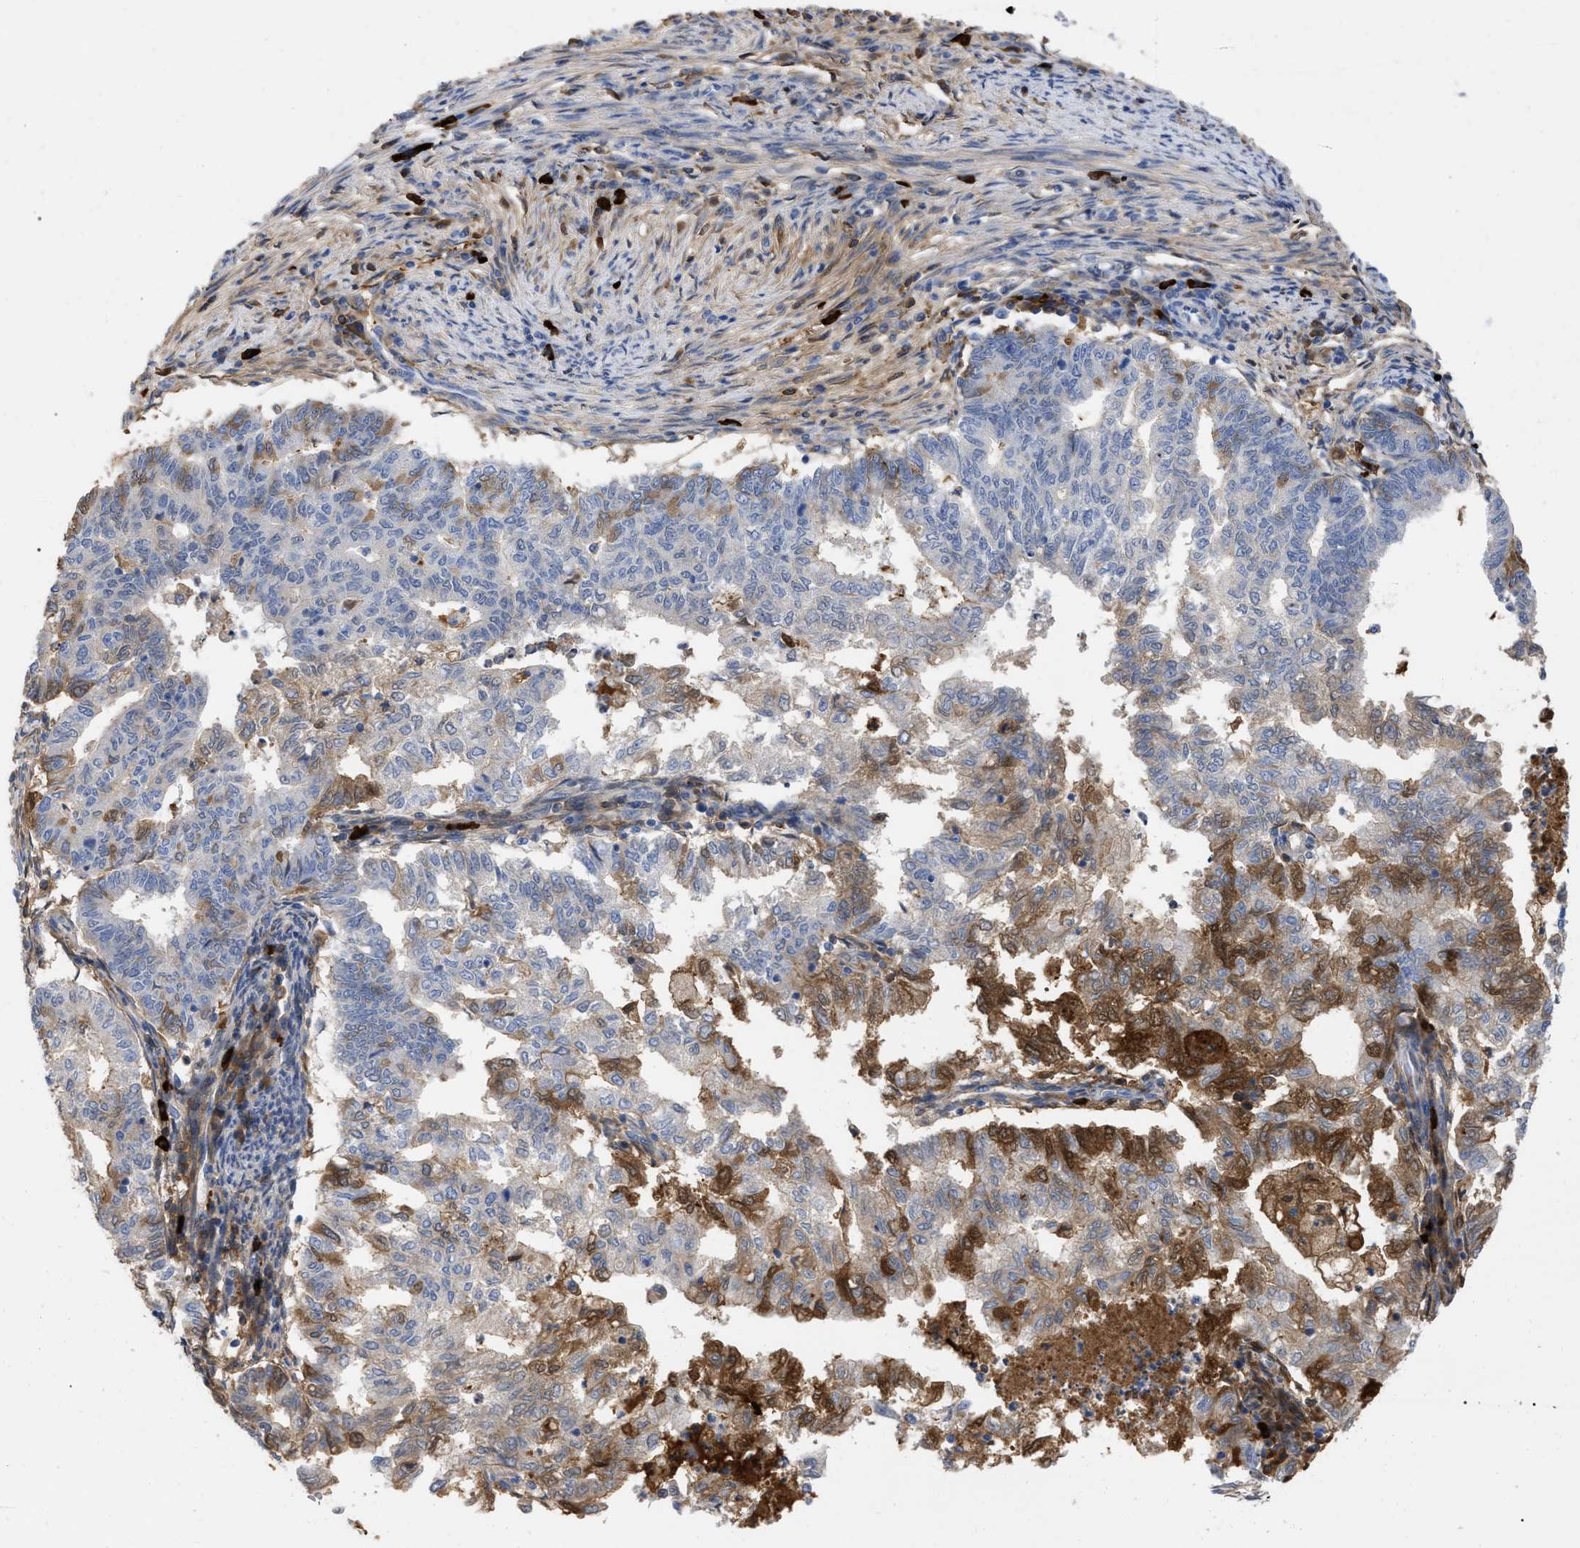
{"staining": {"intensity": "moderate", "quantity": "25%-75%", "location": "cytoplasmic/membranous"}, "tissue": "endometrial cancer", "cell_type": "Tumor cells", "image_type": "cancer", "snomed": [{"axis": "morphology", "description": "Polyp, NOS"}, {"axis": "morphology", "description": "Adenocarcinoma, NOS"}, {"axis": "morphology", "description": "Adenoma, NOS"}, {"axis": "topography", "description": "Endometrium"}], "caption": "Immunohistochemistry (IHC) photomicrograph of neoplastic tissue: endometrial cancer stained using immunohistochemistry (IHC) demonstrates medium levels of moderate protein expression localized specifically in the cytoplasmic/membranous of tumor cells, appearing as a cytoplasmic/membranous brown color.", "gene": "IGHV5-51", "patient": {"sex": "female", "age": 79}}